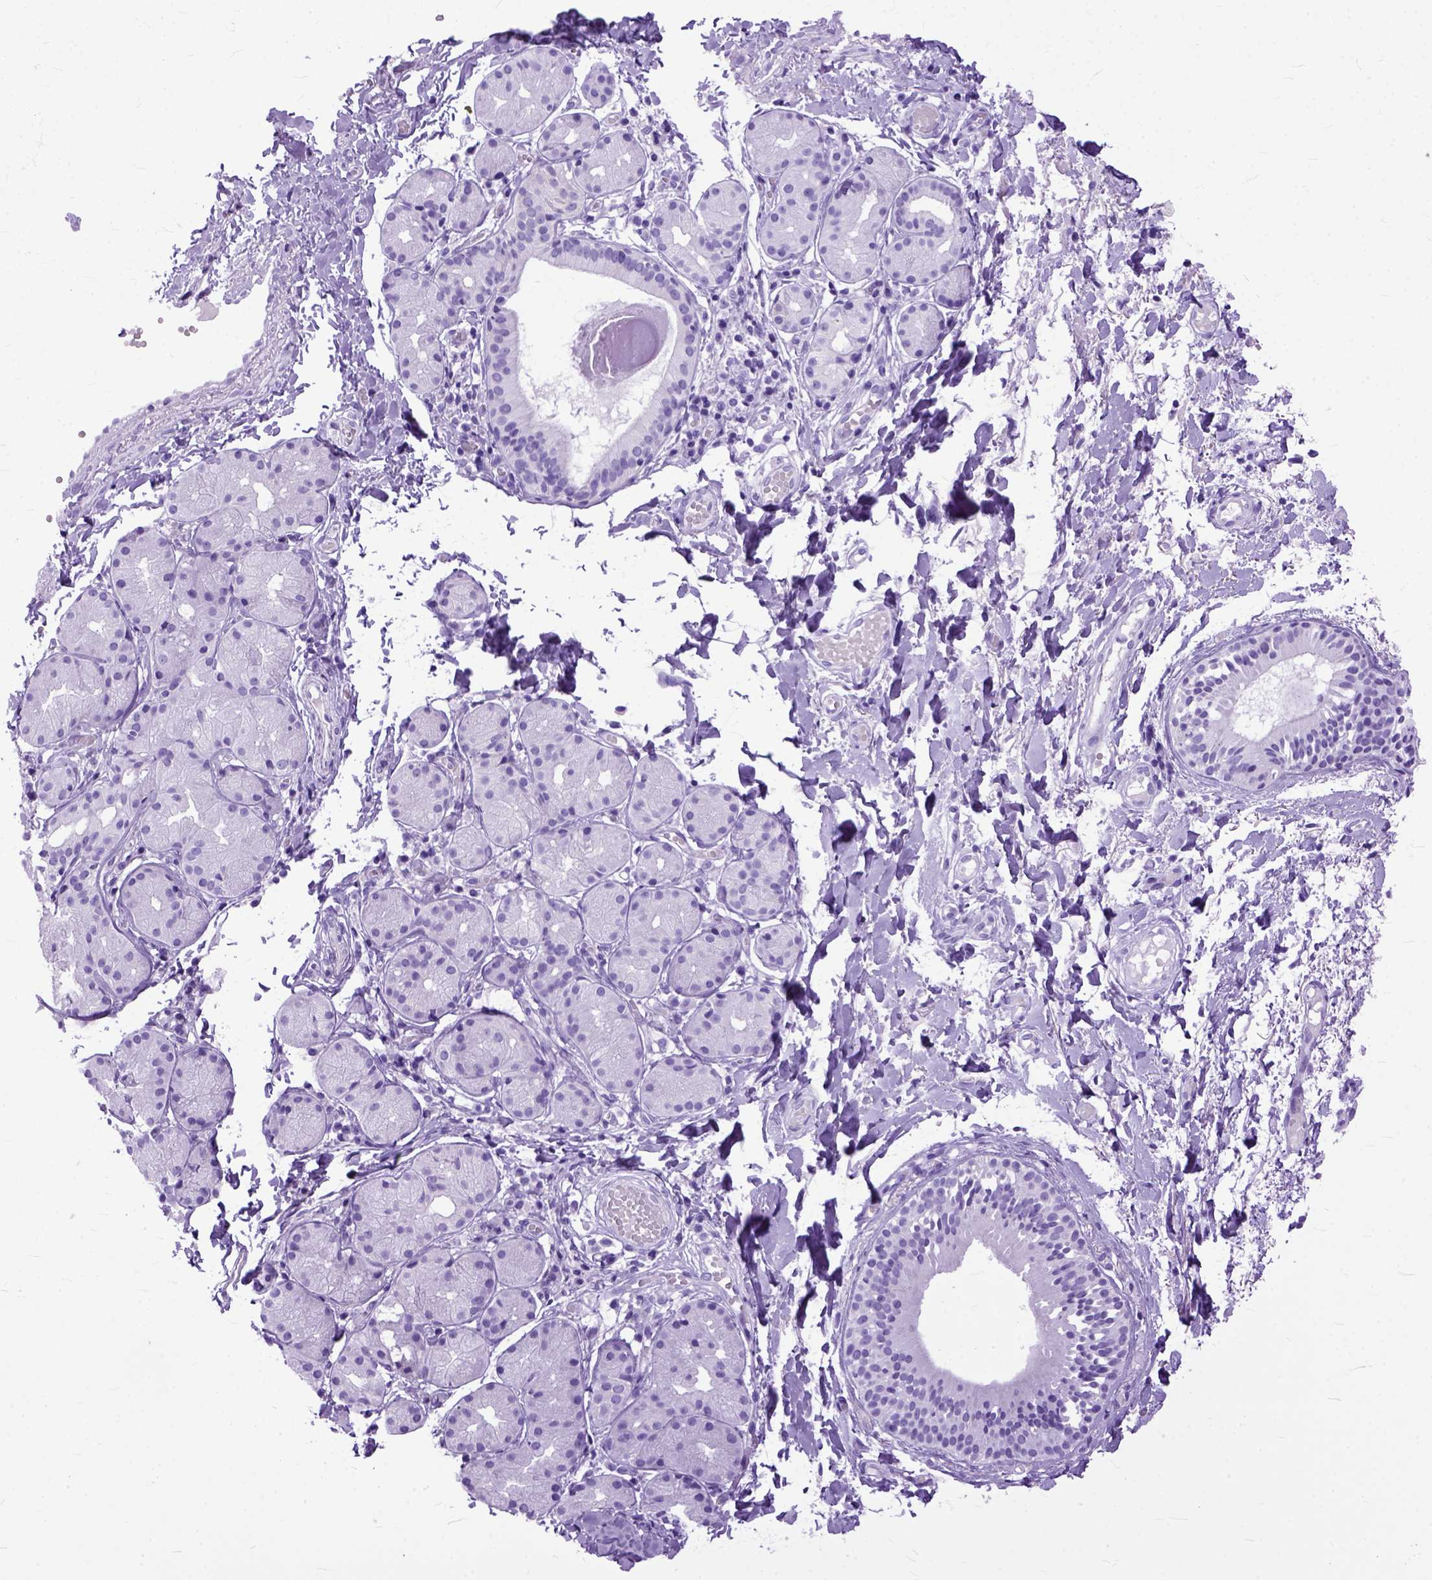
{"staining": {"intensity": "negative", "quantity": "none", "location": "none"}, "tissue": "nasopharynx", "cell_type": "Respiratory epithelial cells", "image_type": "normal", "snomed": [{"axis": "morphology", "description": "Normal tissue, NOS"}, {"axis": "morphology", "description": "Basal cell carcinoma"}, {"axis": "topography", "description": "Cartilage tissue"}, {"axis": "topography", "description": "Nasopharynx"}, {"axis": "topography", "description": "Oral tissue"}], "caption": "An immunohistochemistry micrograph of normal nasopharynx is shown. There is no staining in respiratory epithelial cells of nasopharynx.", "gene": "GNGT1", "patient": {"sex": "female", "age": 77}}